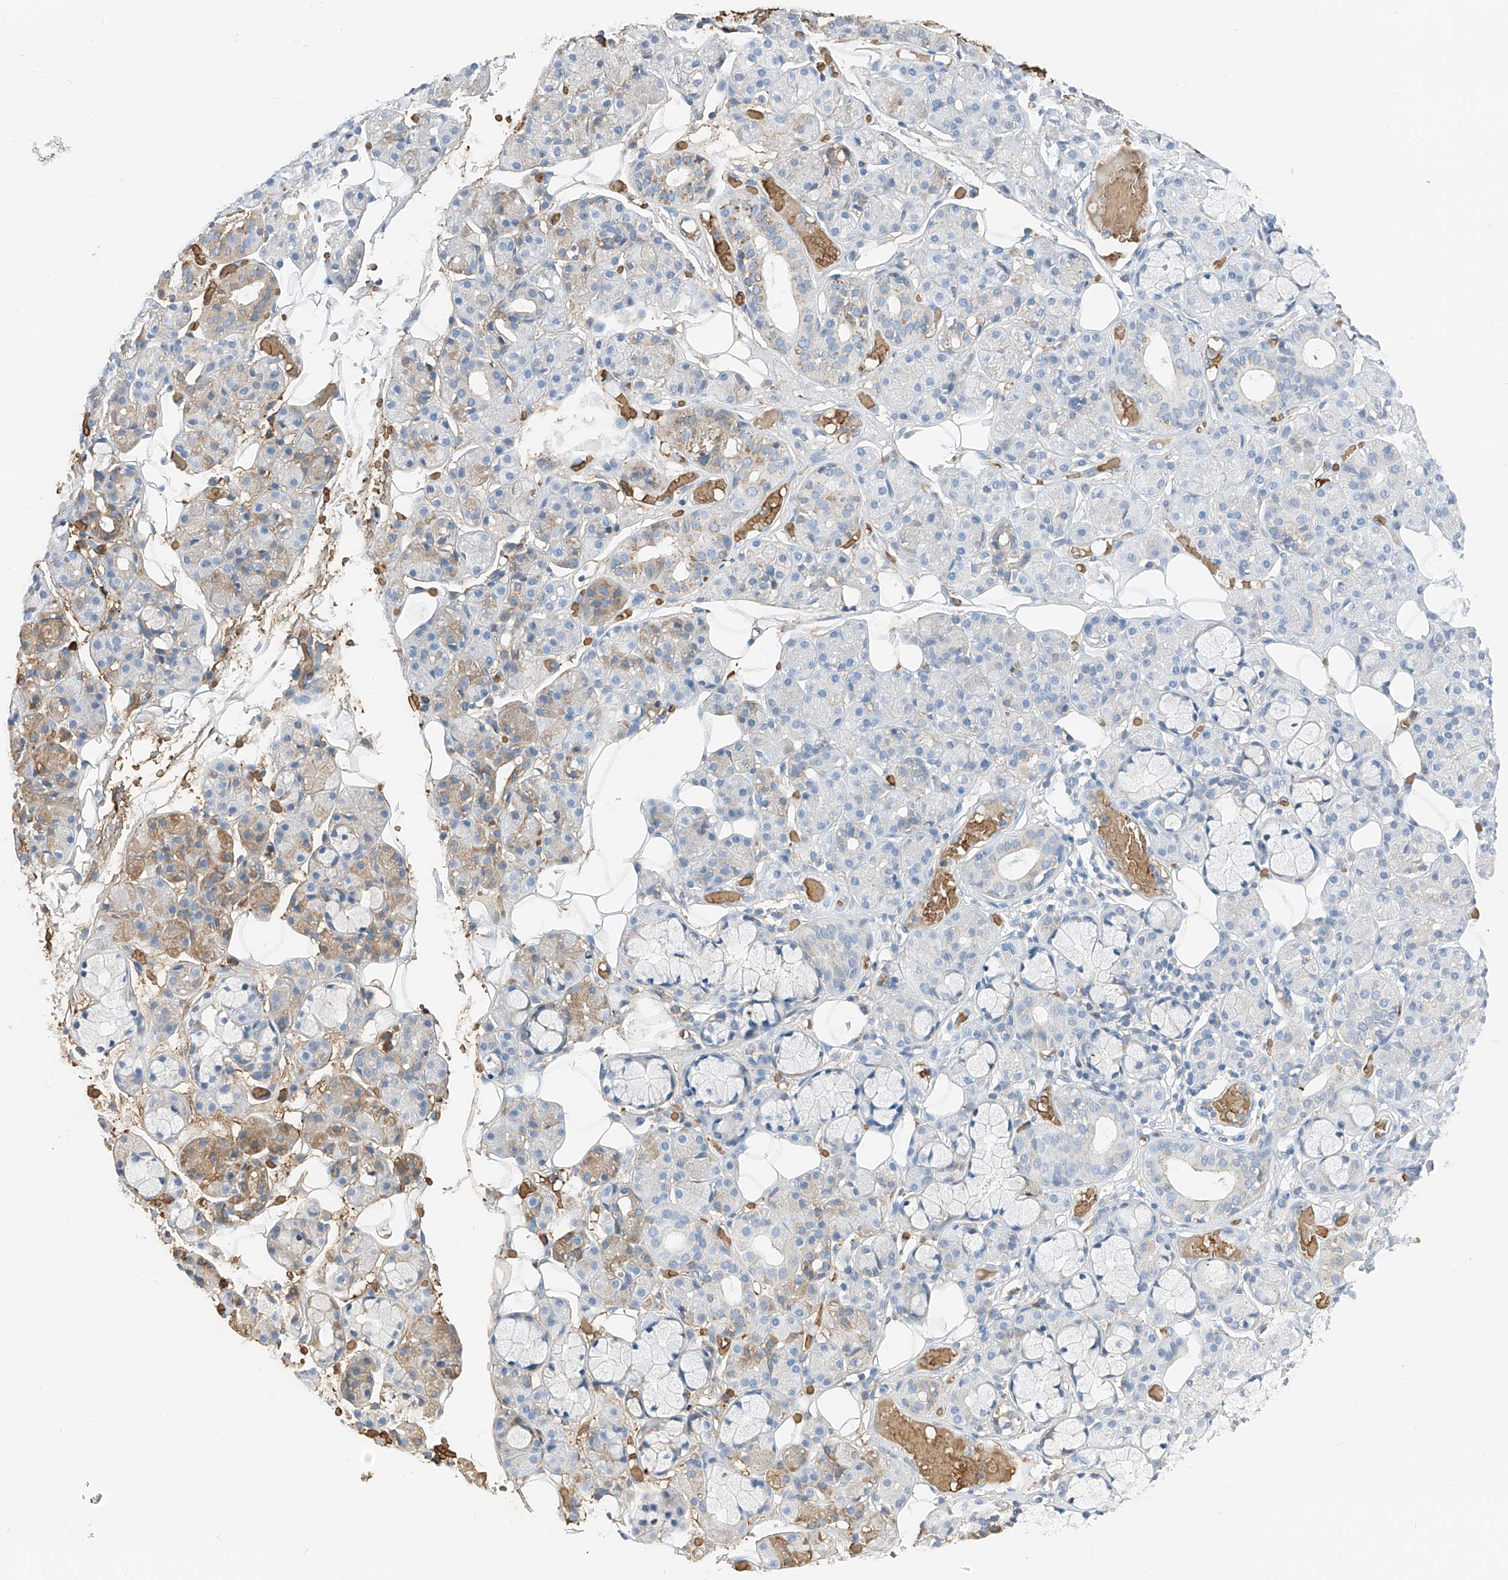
{"staining": {"intensity": "weak", "quantity": "<25%", "location": "cytoplasmic/membranous"}, "tissue": "salivary gland", "cell_type": "Glandular cells", "image_type": "normal", "snomed": [{"axis": "morphology", "description": "Normal tissue, NOS"}, {"axis": "topography", "description": "Salivary gland"}], "caption": "An image of human salivary gland is negative for staining in glandular cells.", "gene": "PRSS23", "patient": {"sex": "male", "age": 63}}